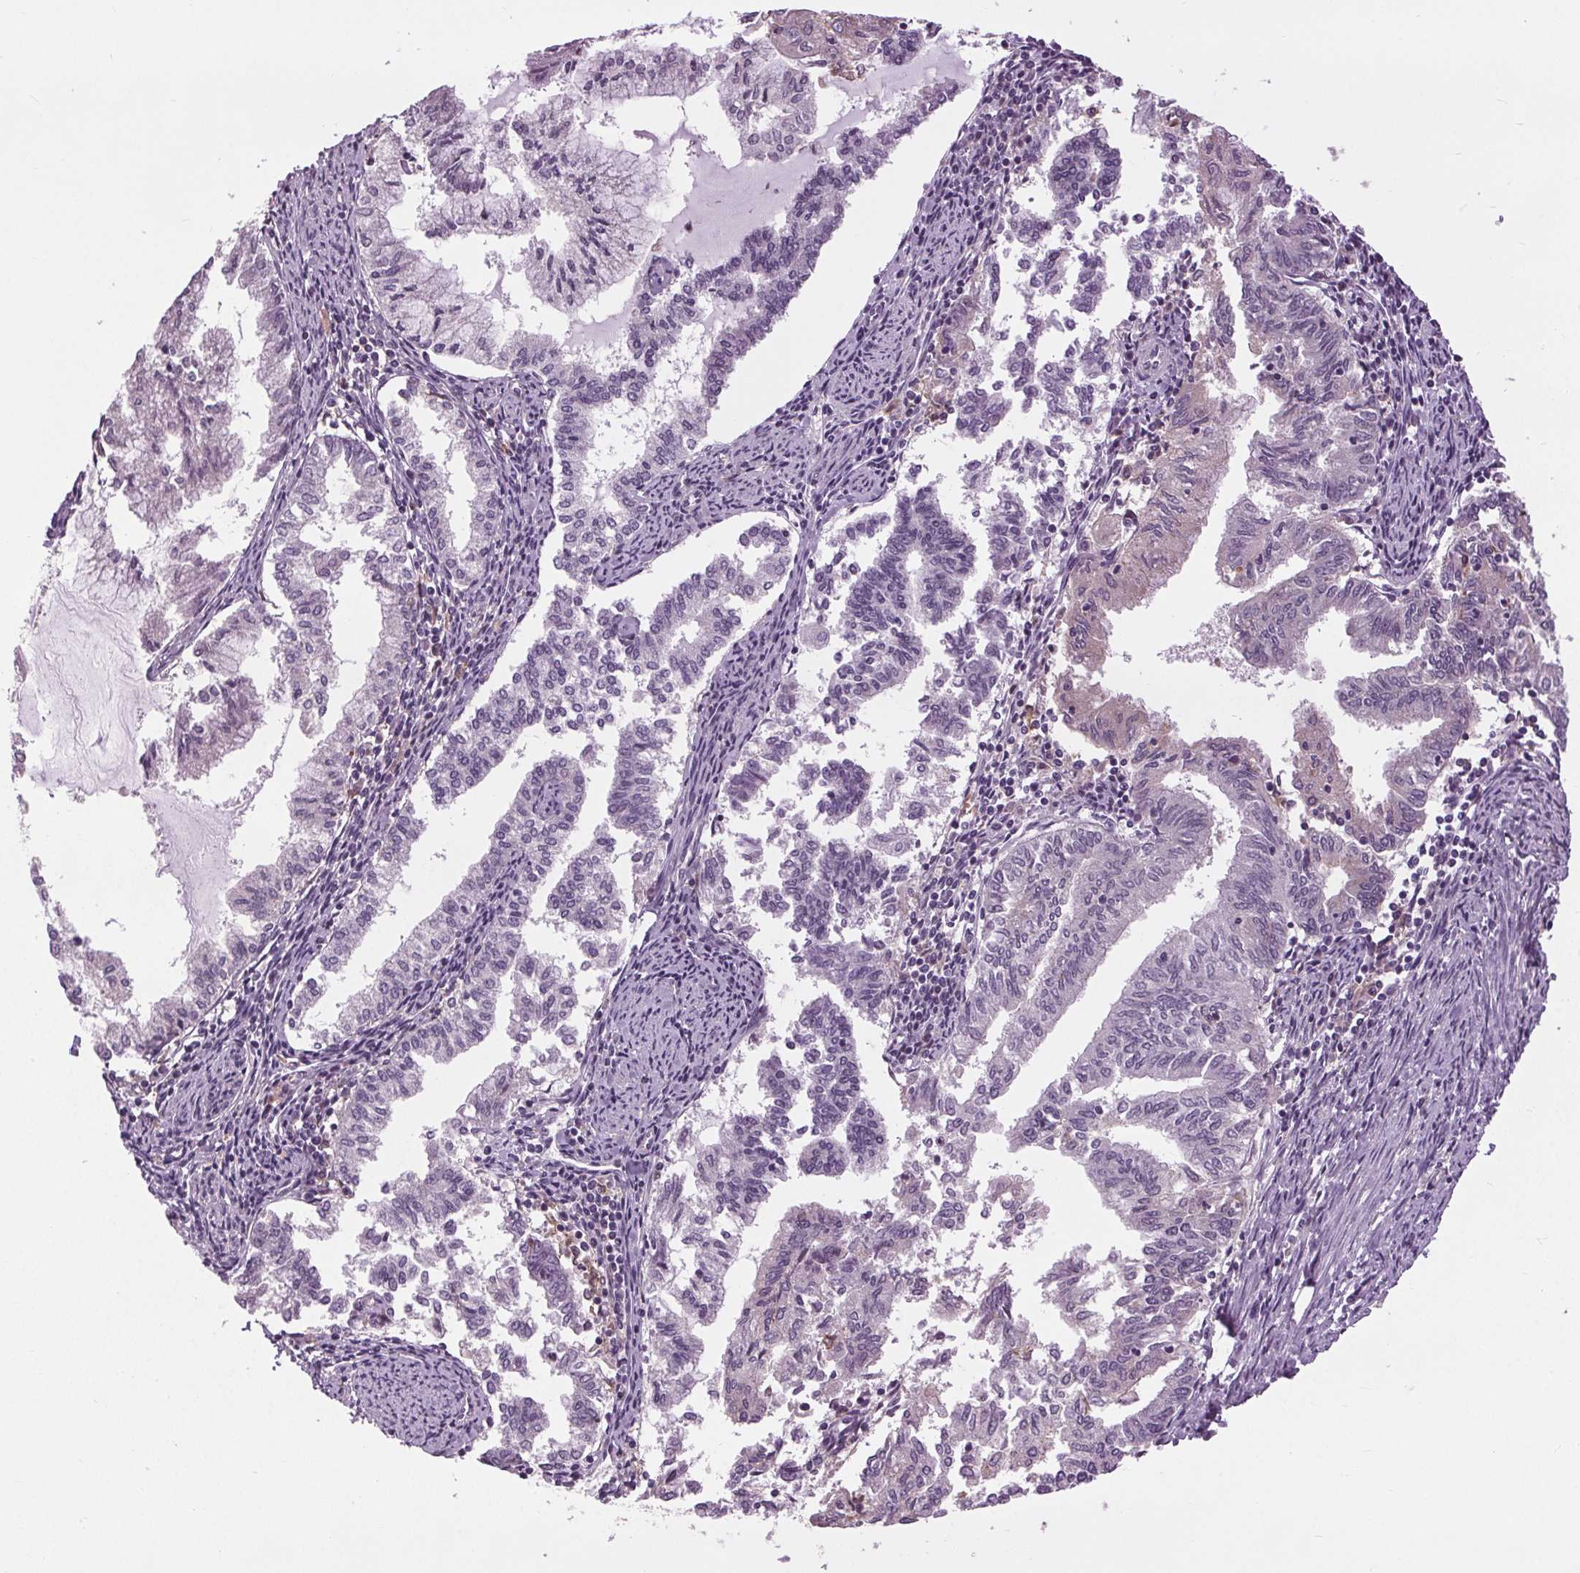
{"staining": {"intensity": "negative", "quantity": "none", "location": "none"}, "tissue": "endometrial cancer", "cell_type": "Tumor cells", "image_type": "cancer", "snomed": [{"axis": "morphology", "description": "Adenocarcinoma, NOS"}, {"axis": "topography", "description": "Endometrium"}], "caption": "High power microscopy photomicrograph of an IHC photomicrograph of endometrial cancer, revealing no significant staining in tumor cells.", "gene": "BSDC1", "patient": {"sex": "female", "age": 79}}